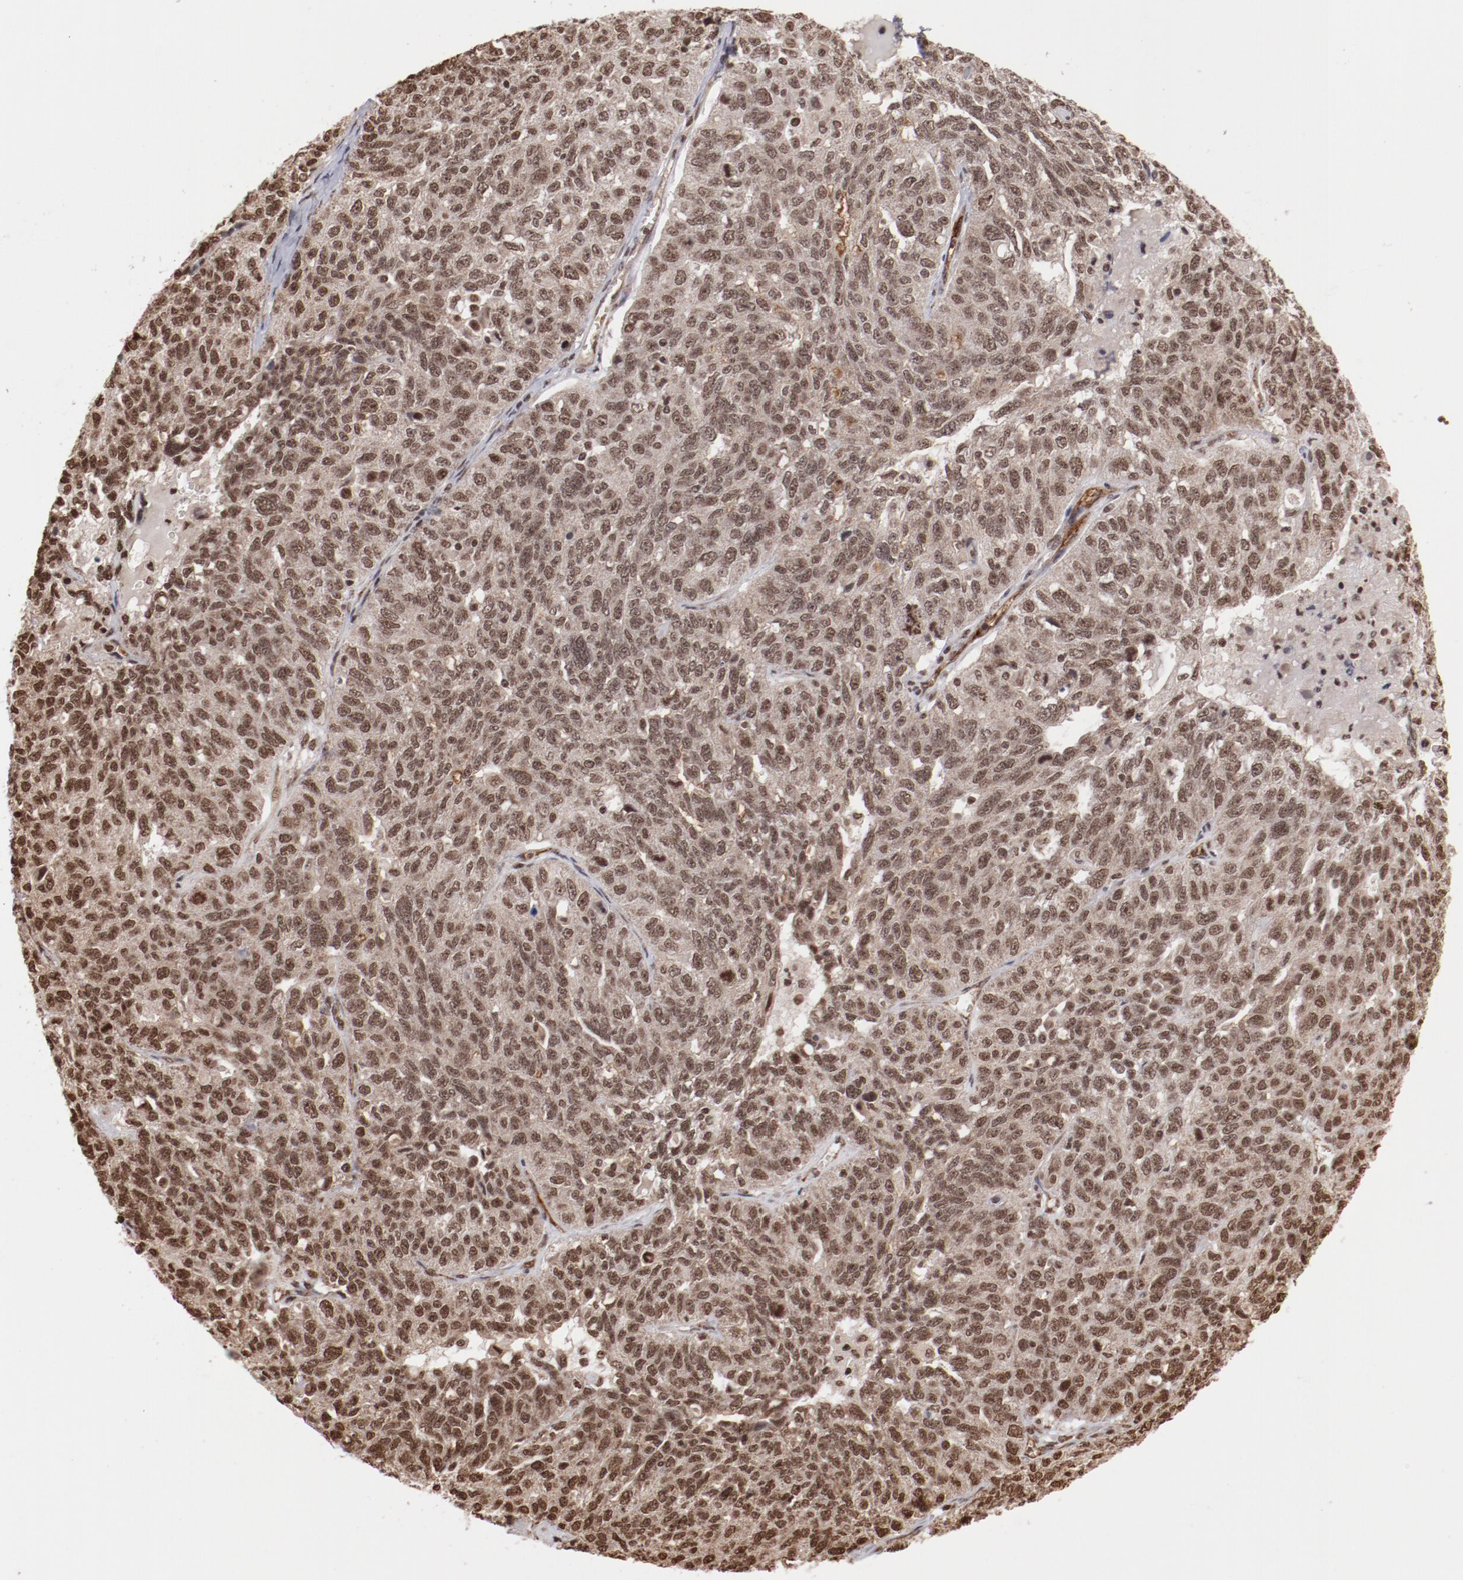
{"staining": {"intensity": "moderate", "quantity": ">75%", "location": "nuclear"}, "tissue": "ovarian cancer", "cell_type": "Tumor cells", "image_type": "cancer", "snomed": [{"axis": "morphology", "description": "Cystadenocarcinoma, serous, NOS"}, {"axis": "topography", "description": "Ovary"}], "caption": "Protein analysis of ovarian cancer tissue shows moderate nuclear expression in about >75% of tumor cells.", "gene": "ABL2", "patient": {"sex": "female", "age": 71}}